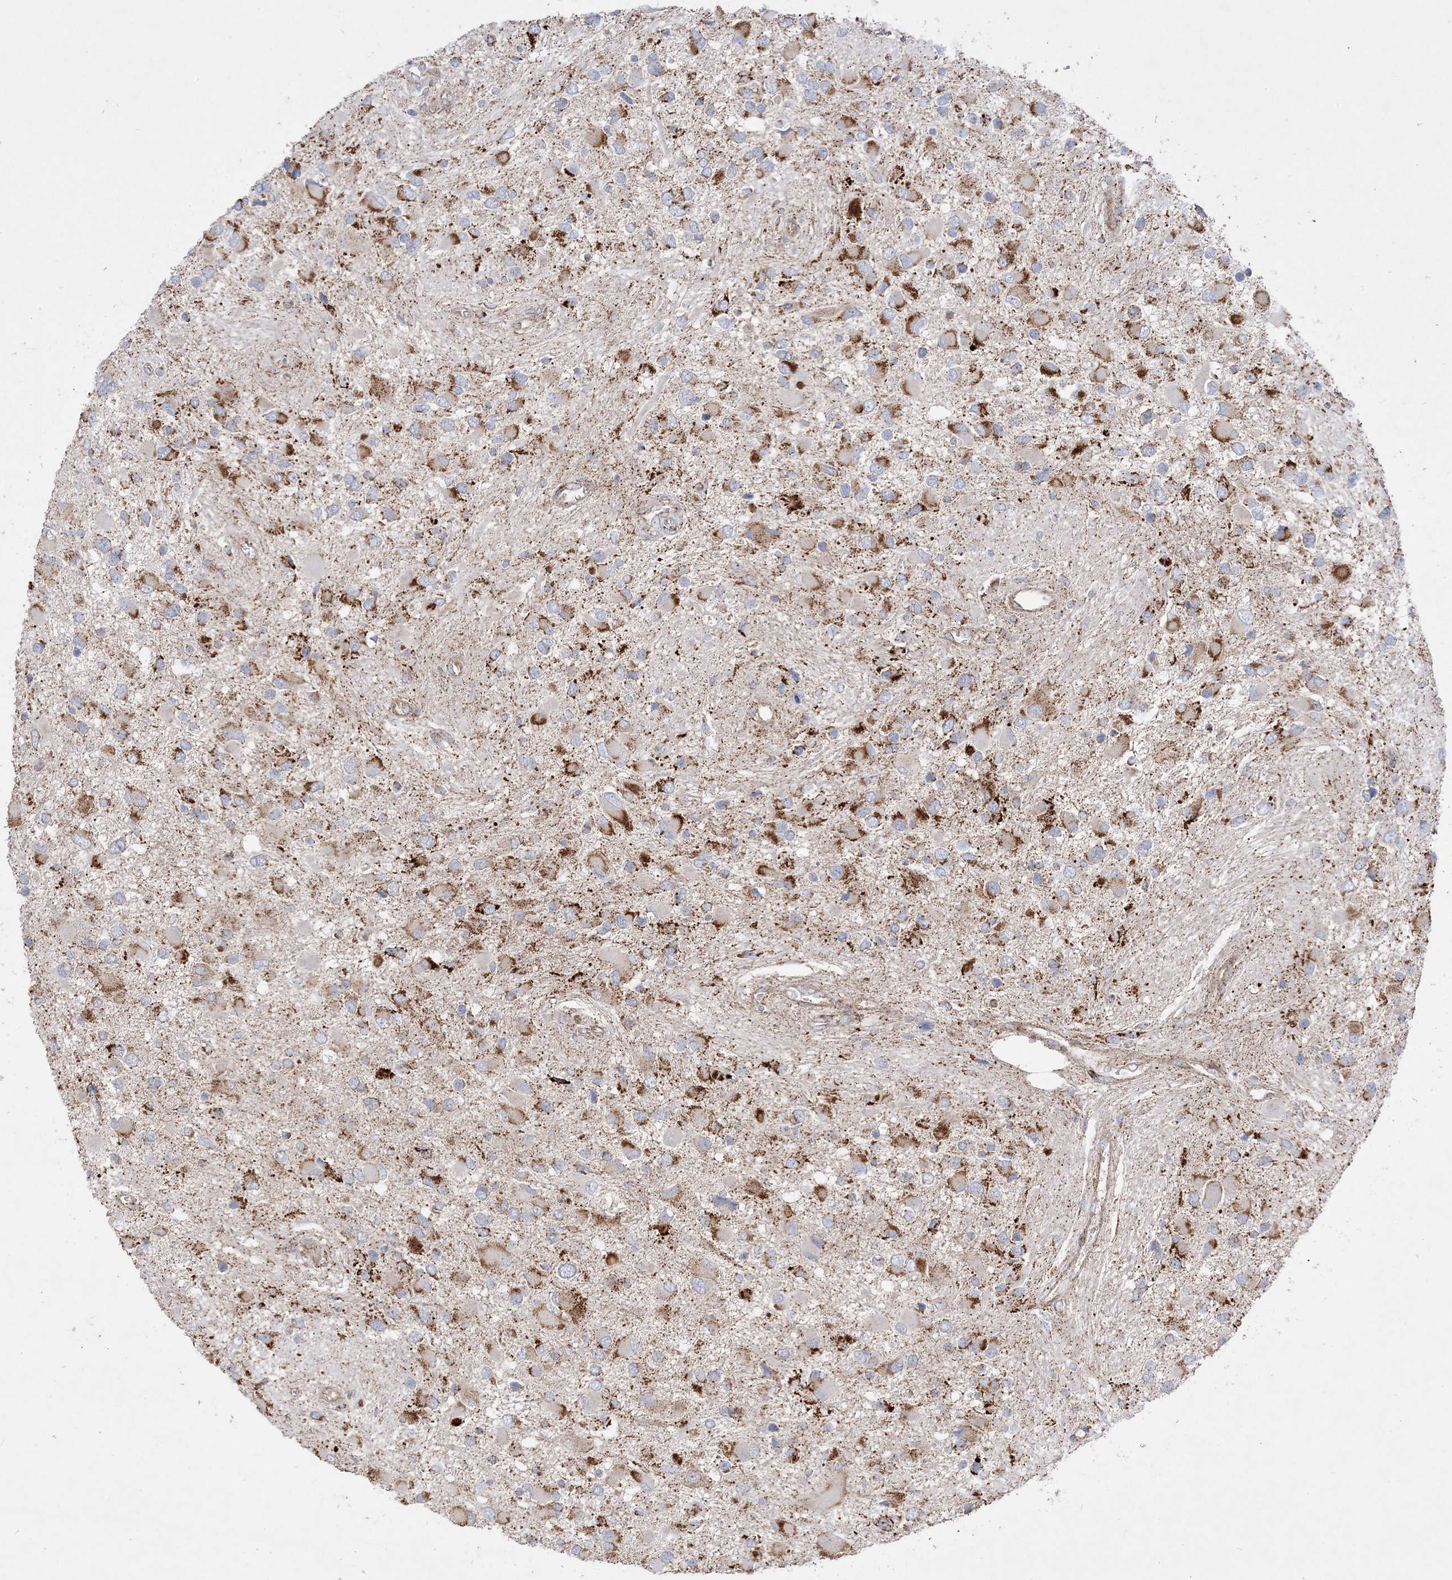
{"staining": {"intensity": "moderate", "quantity": ">75%", "location": "cytoplasmic/membranous"}, "tissue": "glioma", "cell_type": "Tumor cells", "image_type": "cancer", "snomed": [{"axis": "morphology", "description": "Glioma, malignant, High grade"}, {"axis": "topography", "description": "Brain"}], "caption": "Brown immunohistochemical staining in glioma shows moderate cytoplasmic/membranous expression in approximately >75% of tumor cells. The protein is stained brown, and the nuclei are stained in blue (DAB IHC with brightfield microscopy, high magnification).", "gene": "NDUFAF3", "patient": {"sex": "male", "age": 53}}